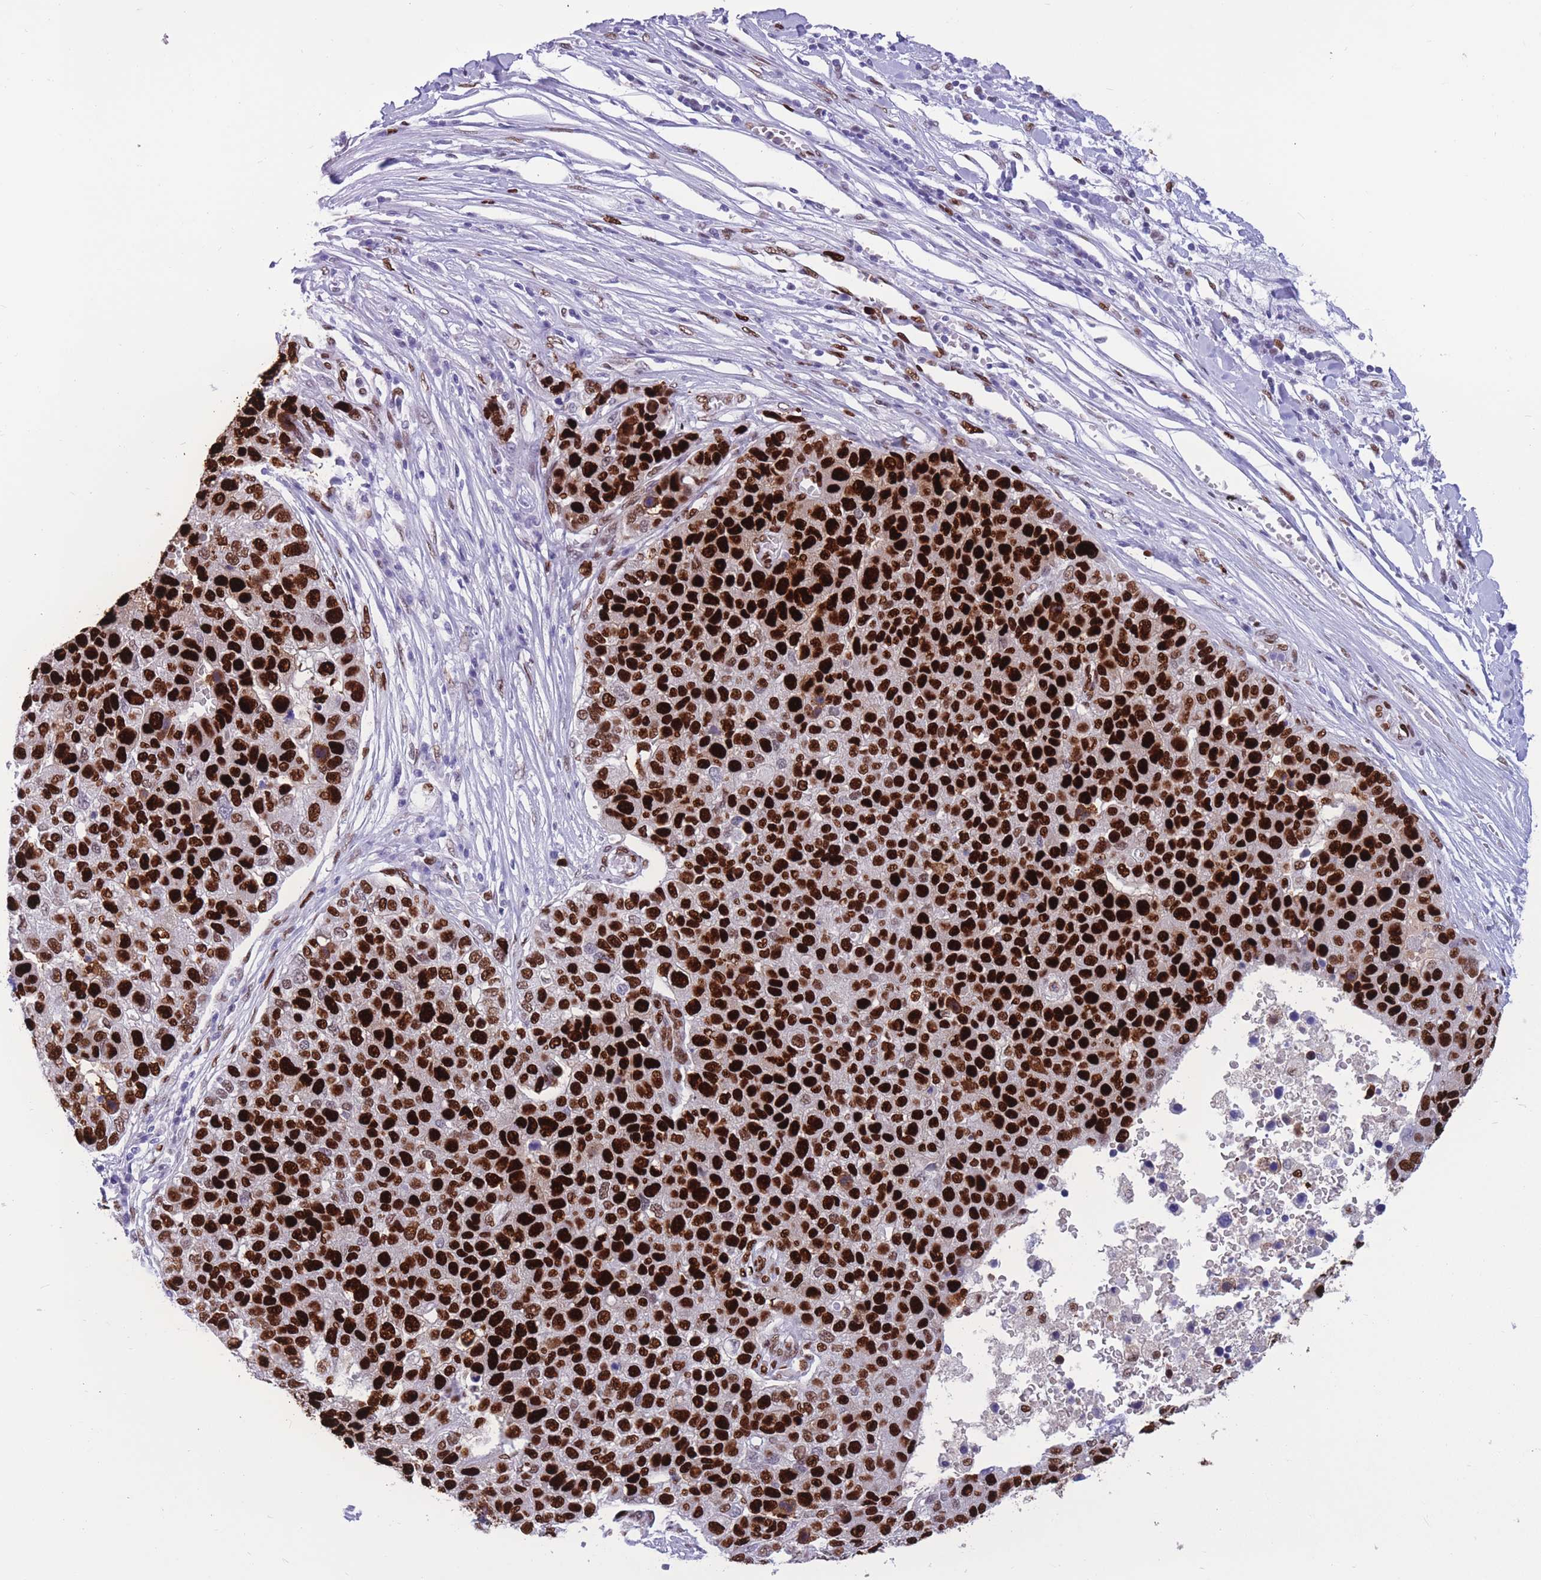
{"staining": {"intensity": "strong", "quantity": ">75%", "location": "nuclear"}, "tissue": "pancreatic cancer", "cell_type": "Tumor cells", "image_type": "cancer", "snomed": [{"axis": "morphology", "description": "Adenocarcinoma, NOS"}, {"axis": "topography", "description": "Pancreas"}], "caption": "Immunohistochemical staining of human adenocarcinoma (pancreatic) displays high levels of strong nuclear protein staining in about >75% of tumor cells. The staining was performed using DAB to visualize the protein expression in brown, while the nuclei were stained in blue with hematoxylin (Magnification: 20x).", "gene": "NASP", "patient": {"sex": "female", "age": 61}}